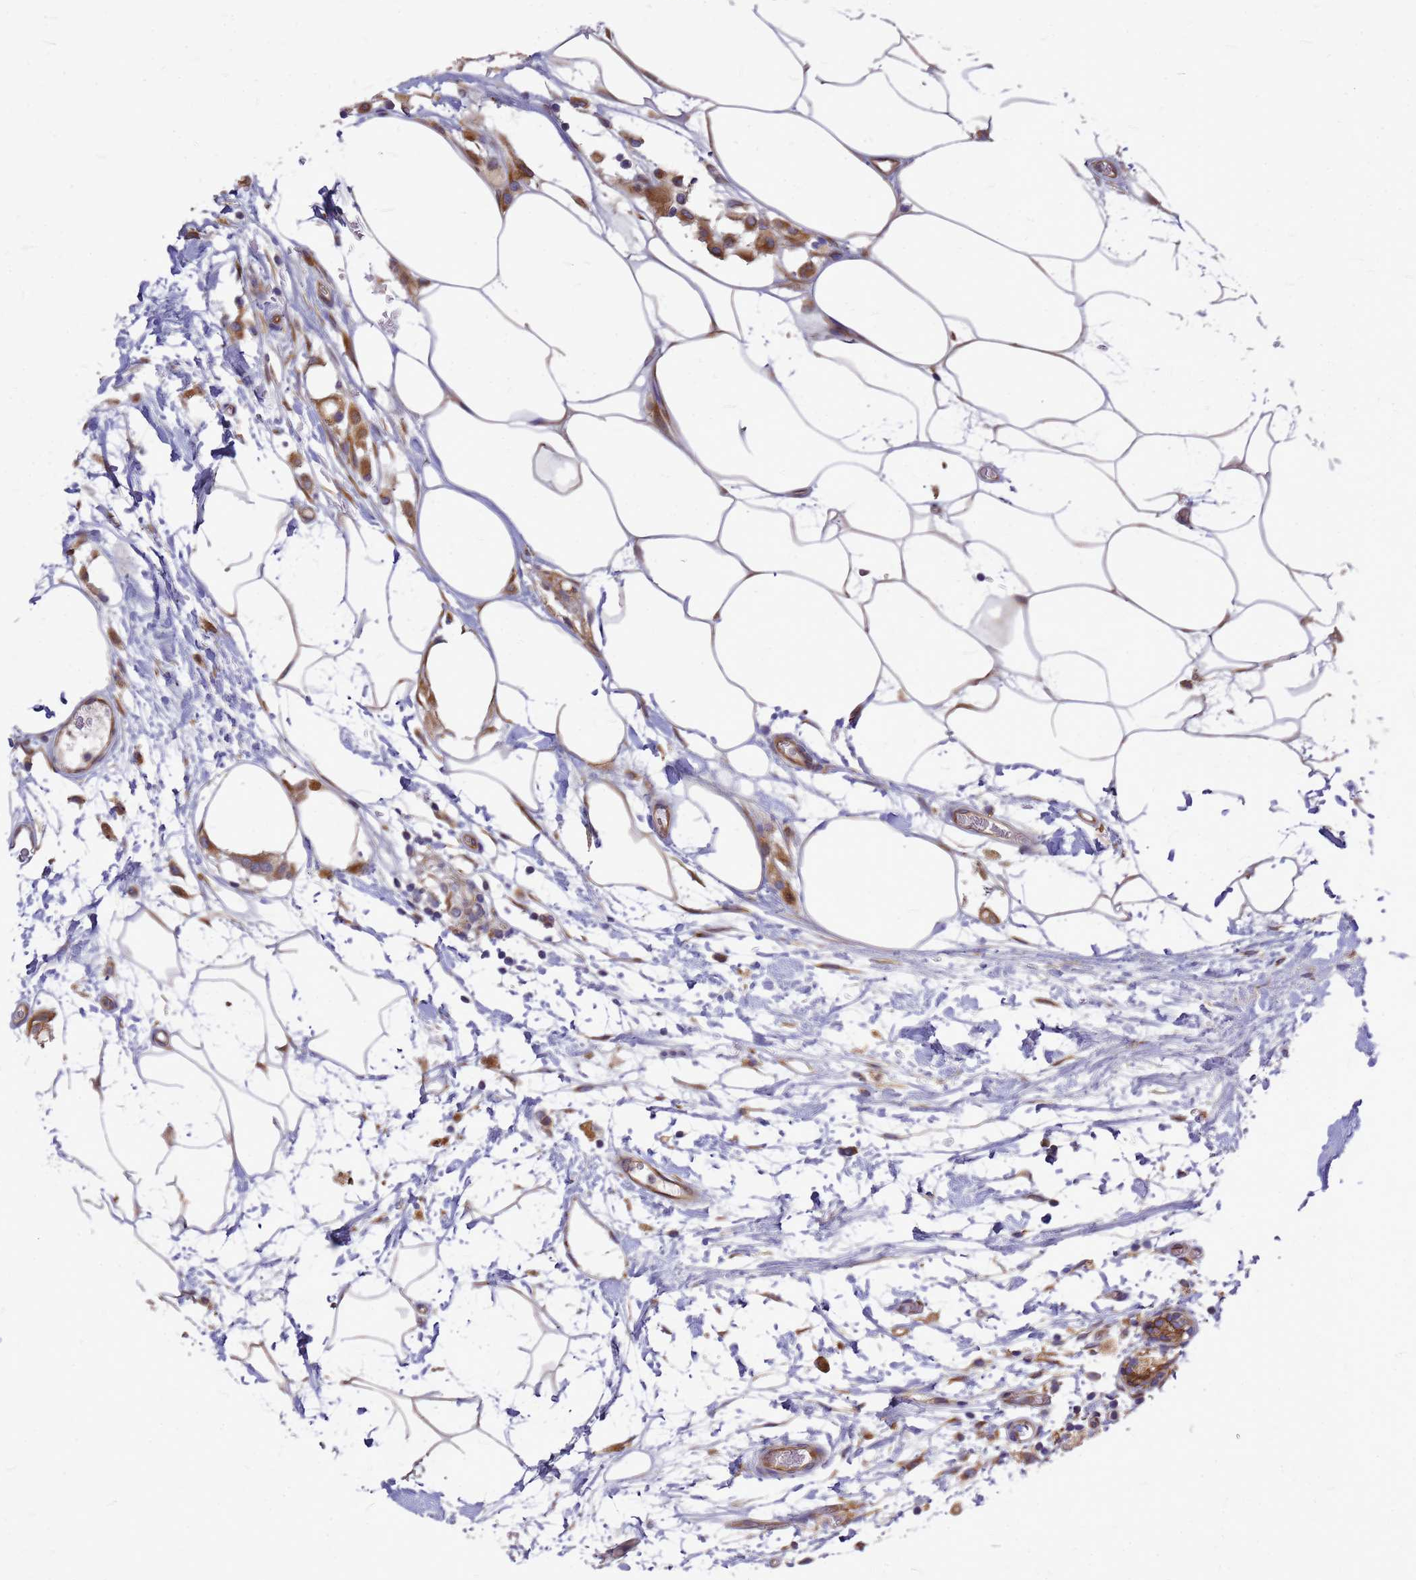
{"staining": {"intensity": "moderate", "quantity": "<25%", "location": "cytoplasmic/membranous"}, "tissue": "breast cancer", "cell_type": "Tumor cells", "image_type": "cancer", "snomed": [{"axis": "morphology", "description": "Lobular carcinoma"}, {"axis": "topography", "description": "Breast"}], "caption": "Breast cancer stained with immunohistochemistry demonstrates moderate cytoplasmic/membranous expression in about <25% of tumor cells.", "gene": "FBXW5", "patient": {"sex": "female", "age": 58}}